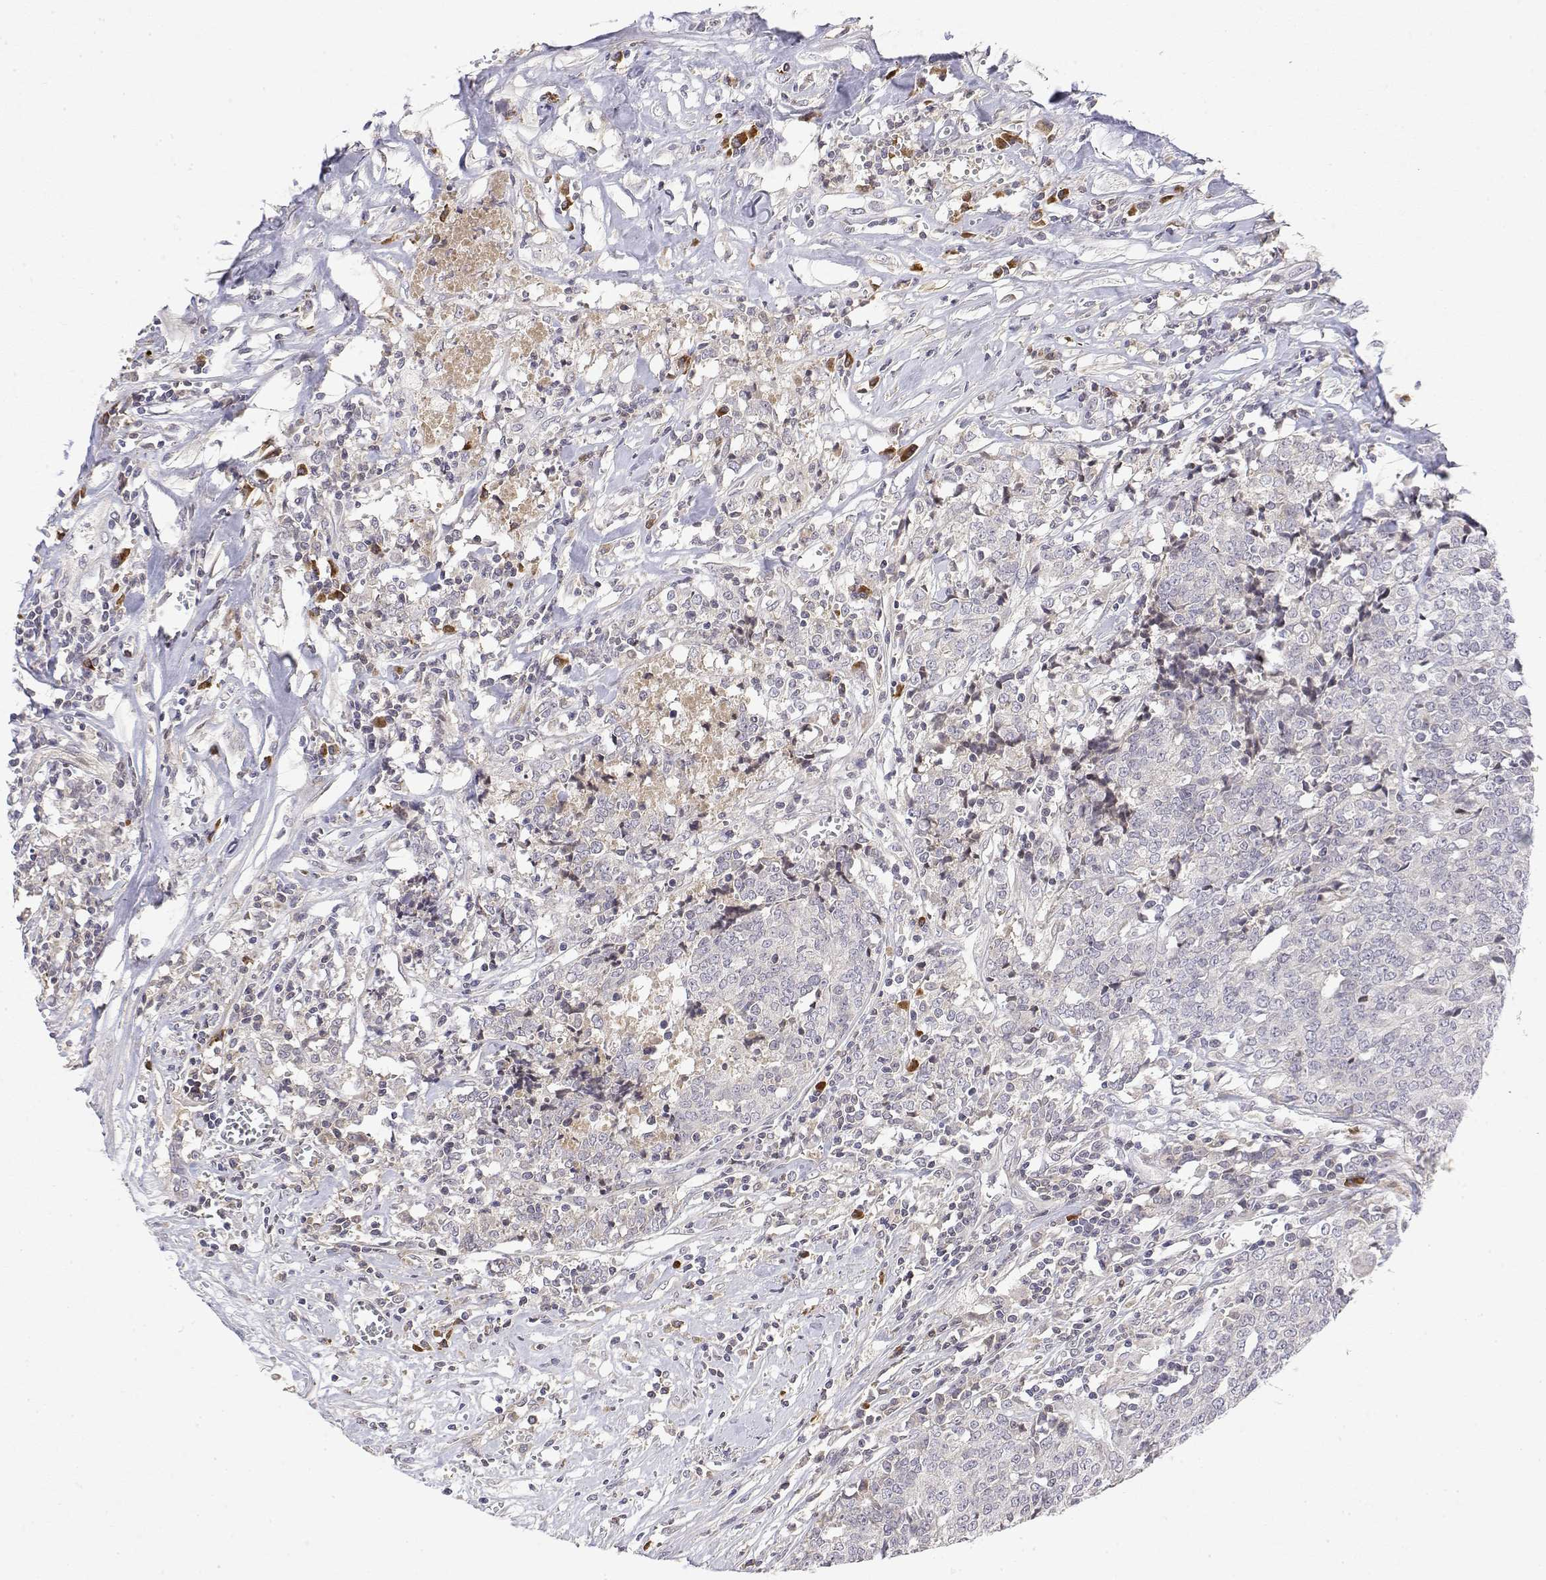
{"staining": {"intensity": "negative", "quantity": "none", "location": "none"}, "tissue": "prostate cancer", "cell_type": "Tumor cells", "image_type": "cancer", "snomed": [{"axis": "morphology", "description": "Adenocarcinoma, High grade"}, {"axis": "topography", "description": "Prostate and seminal vesicle, NOS"}], "caption": "Tumor cells are negative for brown protein staining in high-grade adenocarcinoma (prostate).", "gene": "IGFBP4", "patient": {"sex": "male", "age": 60}}